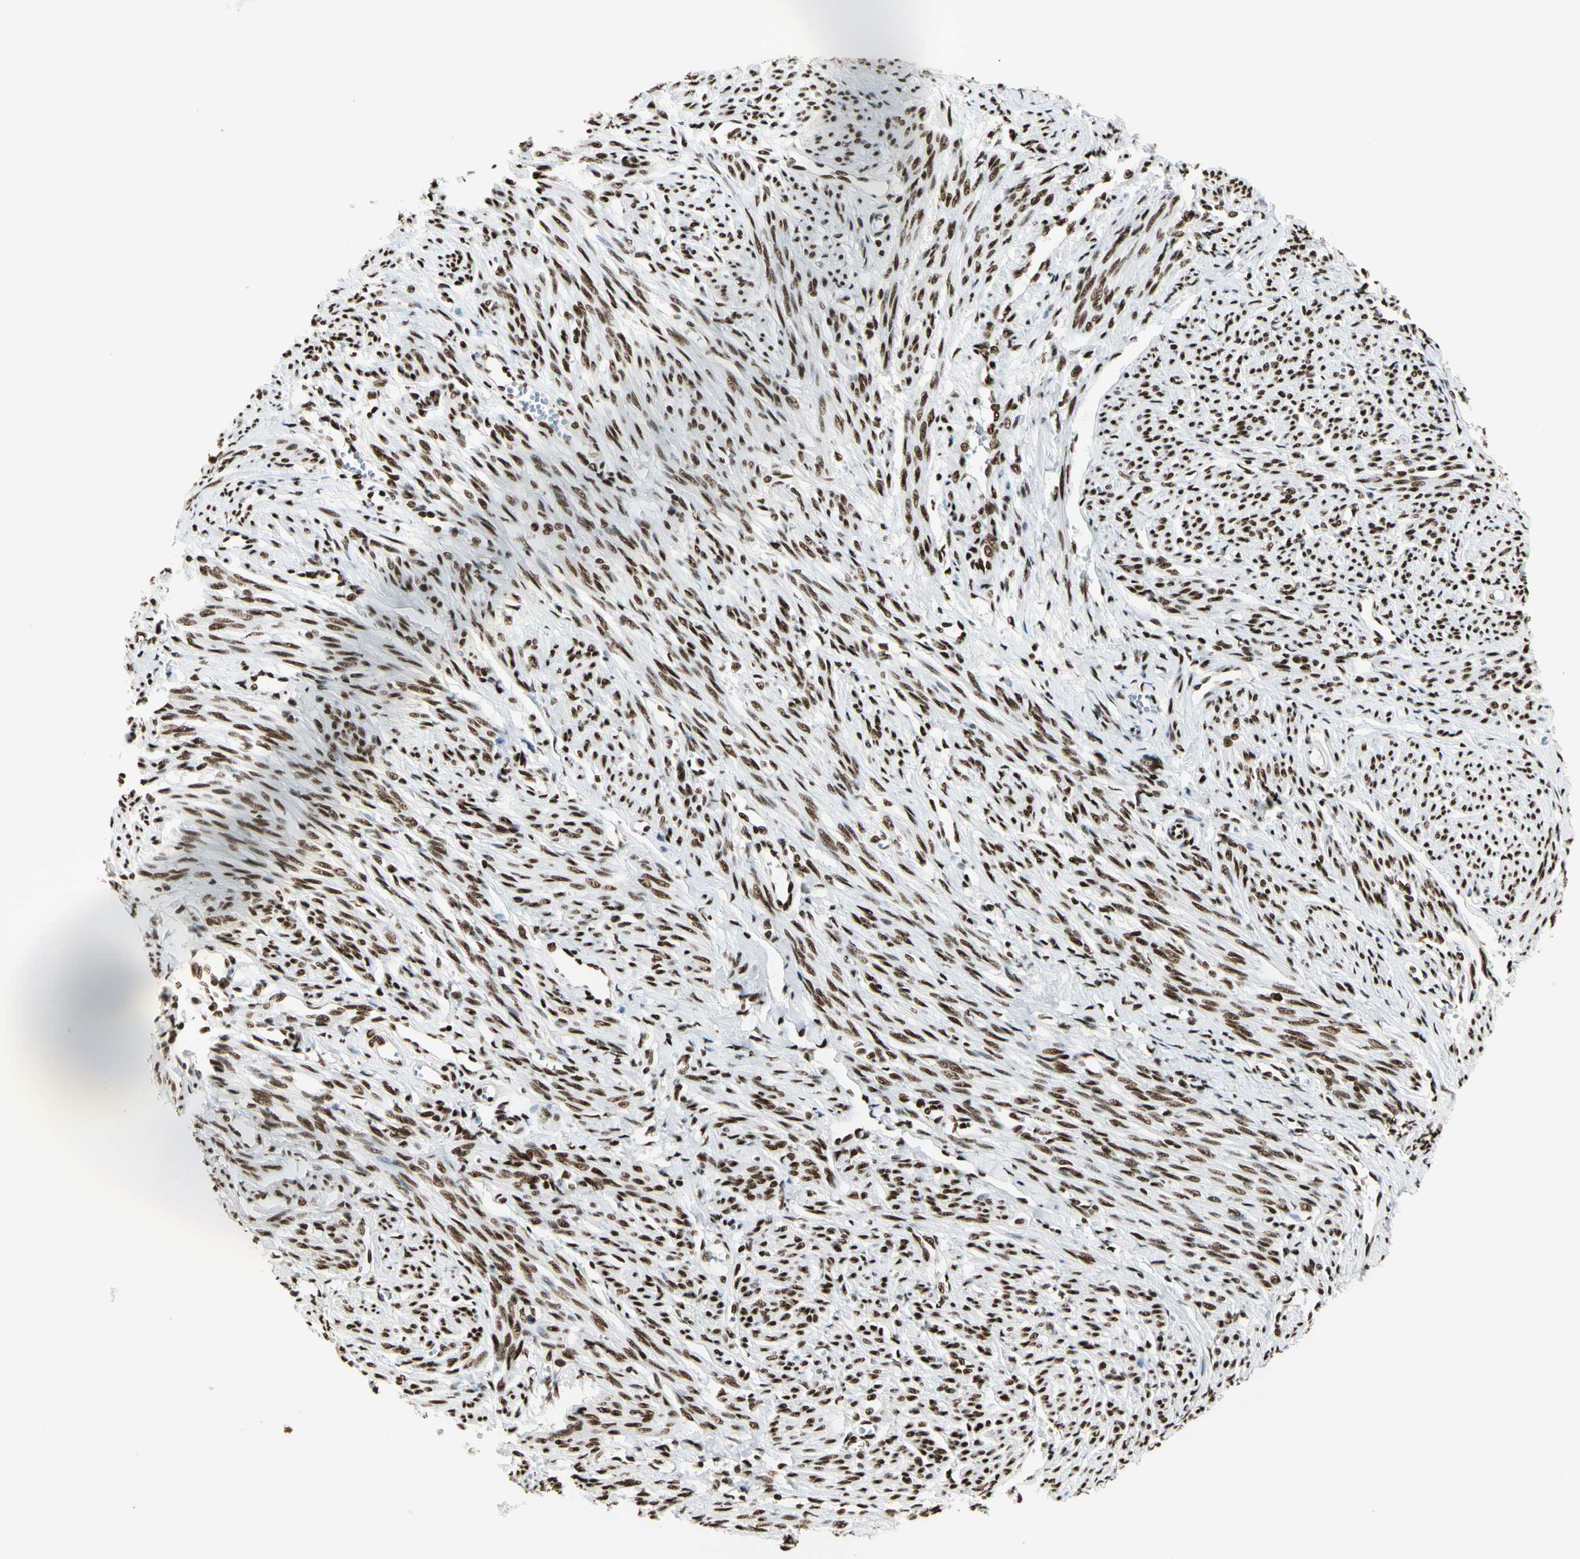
{"staining": {"intensity": "strong", "quantity": ">75%", "location": "nuclear"}, "tissue": "smooth muscle", "cell_type": "Smooth muscle cells", "image_type": "normal", "snomed": [{"axis": "morphology", "description": "Normal tissue, NOS"}, {"axis": "topography", "description": "Smooth muscle"}], "caption": "Protein expression analysis of unremarkable smooth muscle exhibits strong nuclear expression in about >75% of smooth muscle cells. The staining was performed using DAB, with brown indicating positive protein expression. Nuclei are stained blue with hematoxylin.", "gene": "CCAR1", "patient": {"sex": "female", "age": 65}}